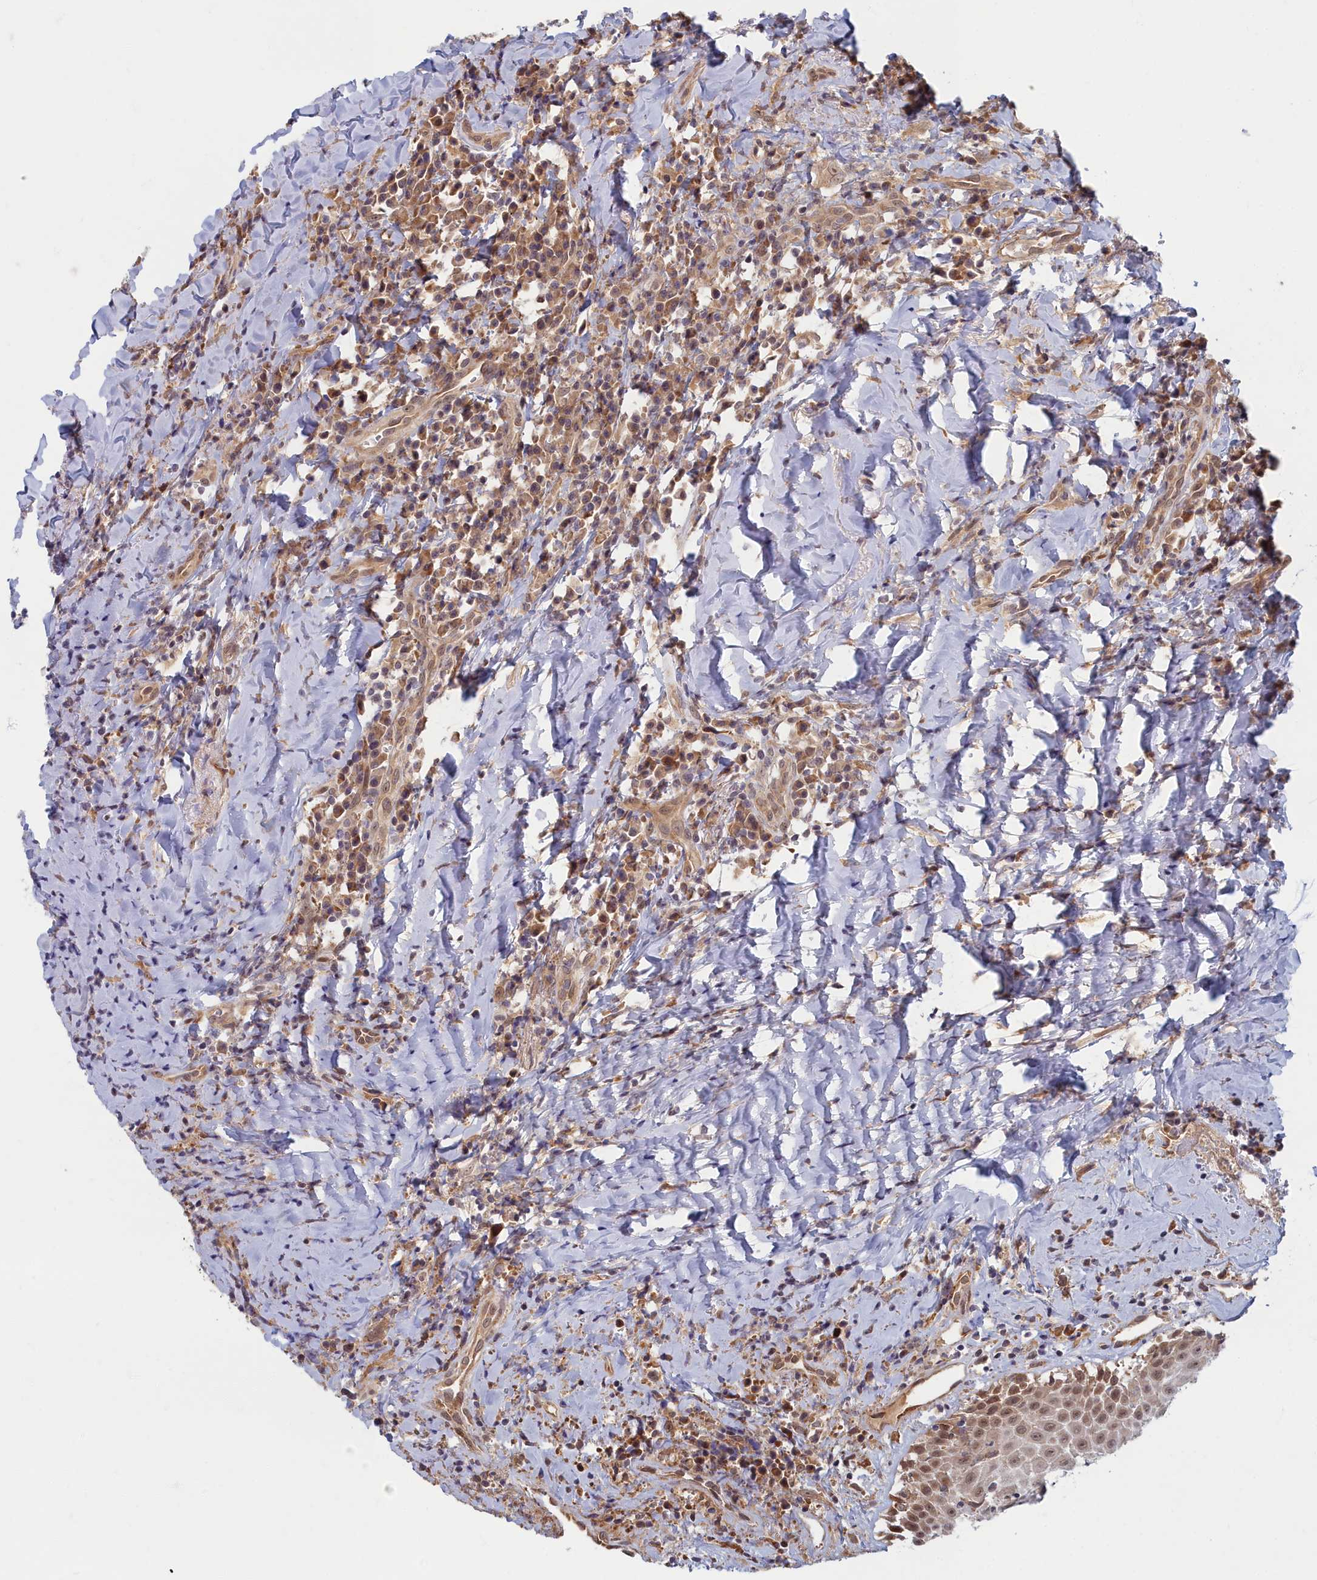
{"staining": {"intensity": "moderate", "quantity": ">75%", "location": "nuclear"}, "tissue": "head and neck cancer", "cell_type": "Tumor cells", "image_type": "cancer", "snomed": [{"axis": "morphology", "description": "Squamous cell carcinoma, NOS"}, {"axis": "topography", "description": "Head-Neck"}], "caption": "This histopathology image demonstrates immunohistochemistry (IHC) staining of human head and neck cancer (squamous cell carcinoma), with medium moderate nuclear positivity in about >75% of tumor cells.", "gene": "MAK16", "patient": {"sex": "female", "age": 70}}